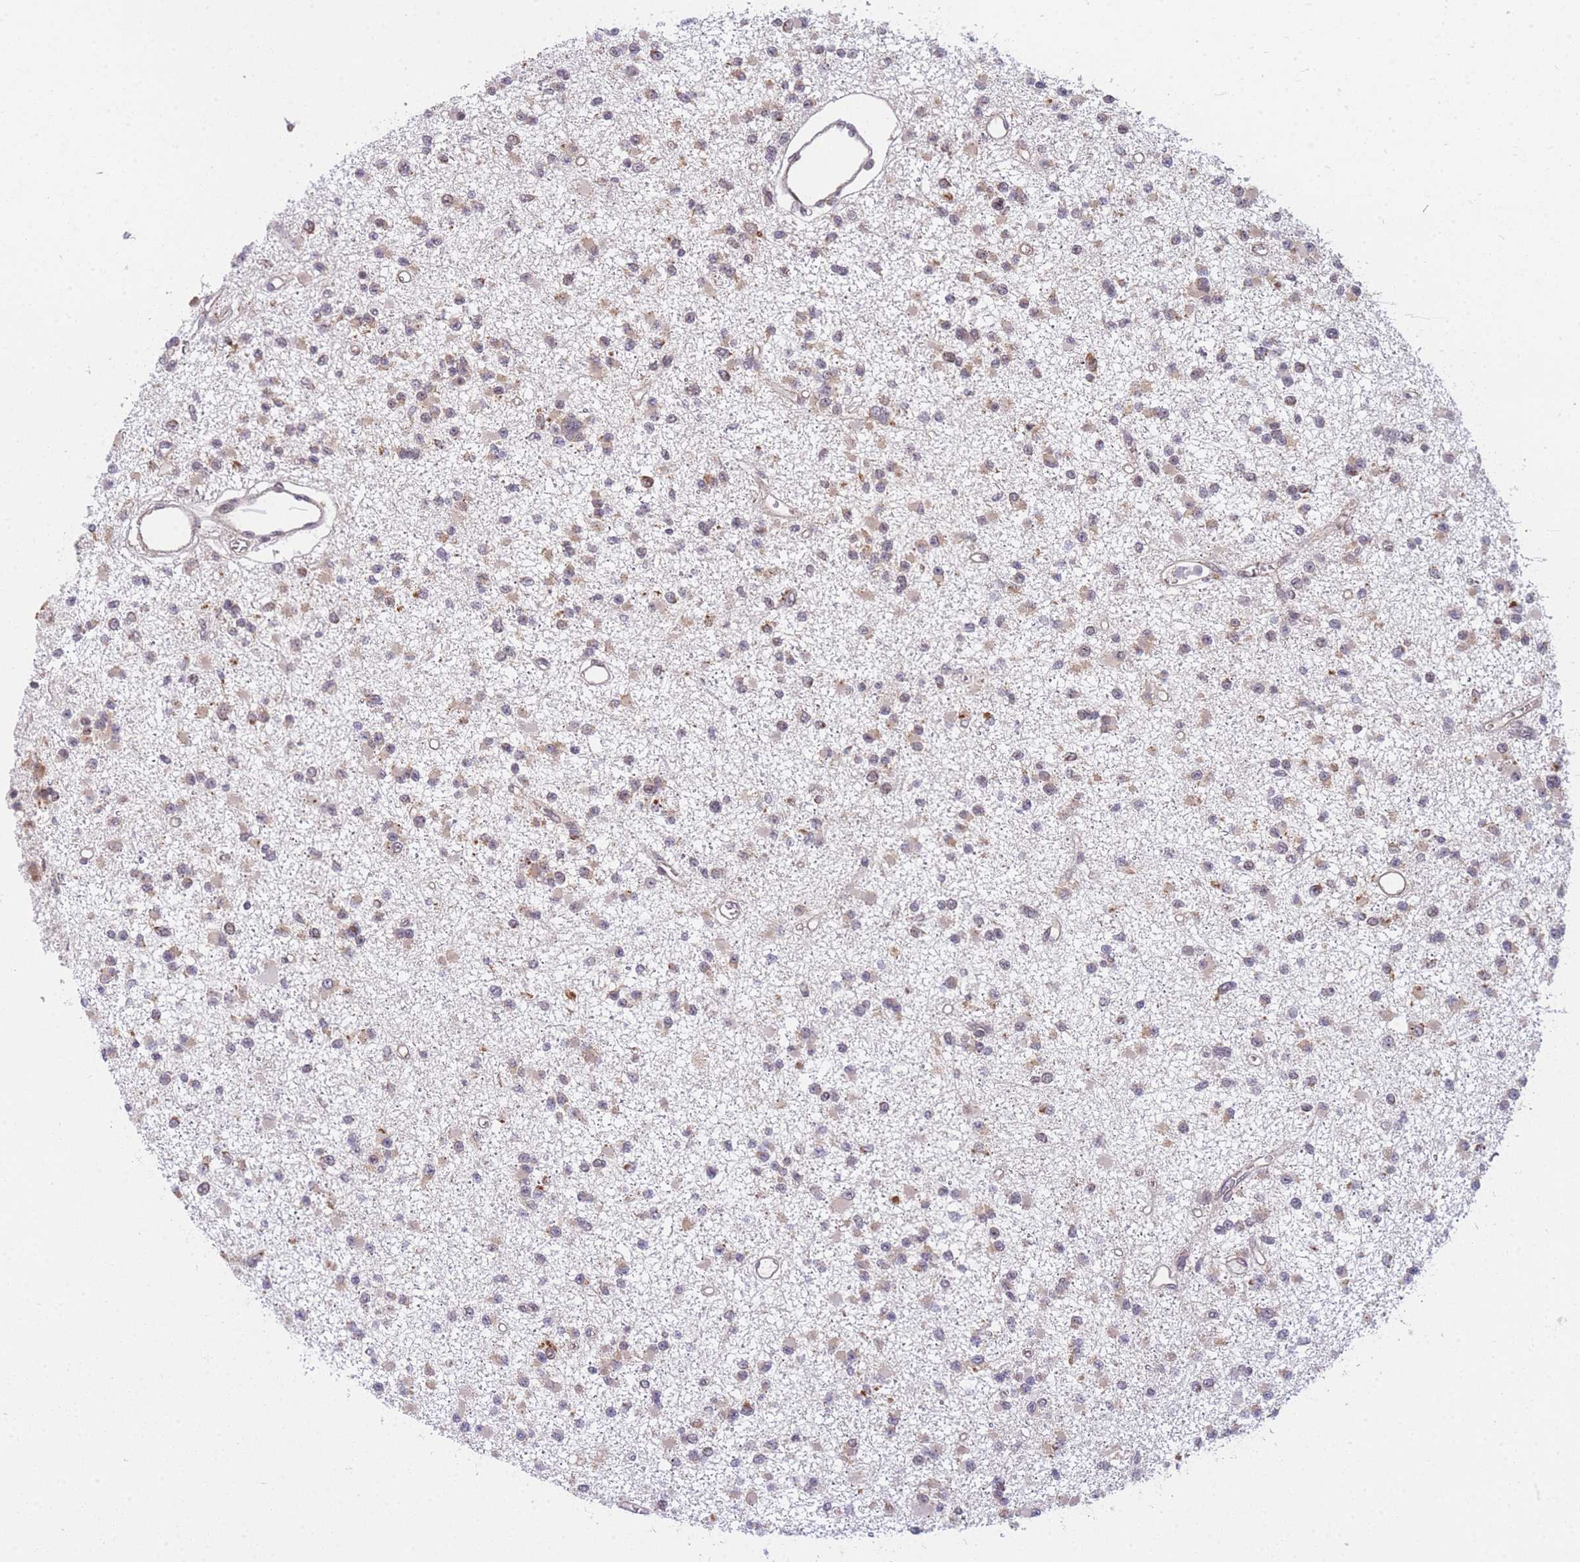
{"staining": {"intensity": "weak", "quantity": "25%-75%", "location": "cytoplasmic/membranous"}, "tissue": "glioma", "cell_type": "Tumor cells", "image_type": "cancer", "snomed": [{"axis": "morphology", "description": "Glioma, malignant, Low grade"}, {"axis": "topography", "description": "Brain"}], "caption": "Immunohistochemical staining of low-grade glioma (malignant) displays low levels of weak cytoplasmic/membranous staining in approximately 25%-75% of tumor cells. (DAB = brown stain, brightfield microscopy at high magnification).", "gene": "MRPL23", "patient": {"sex": "female", "age": 22}}